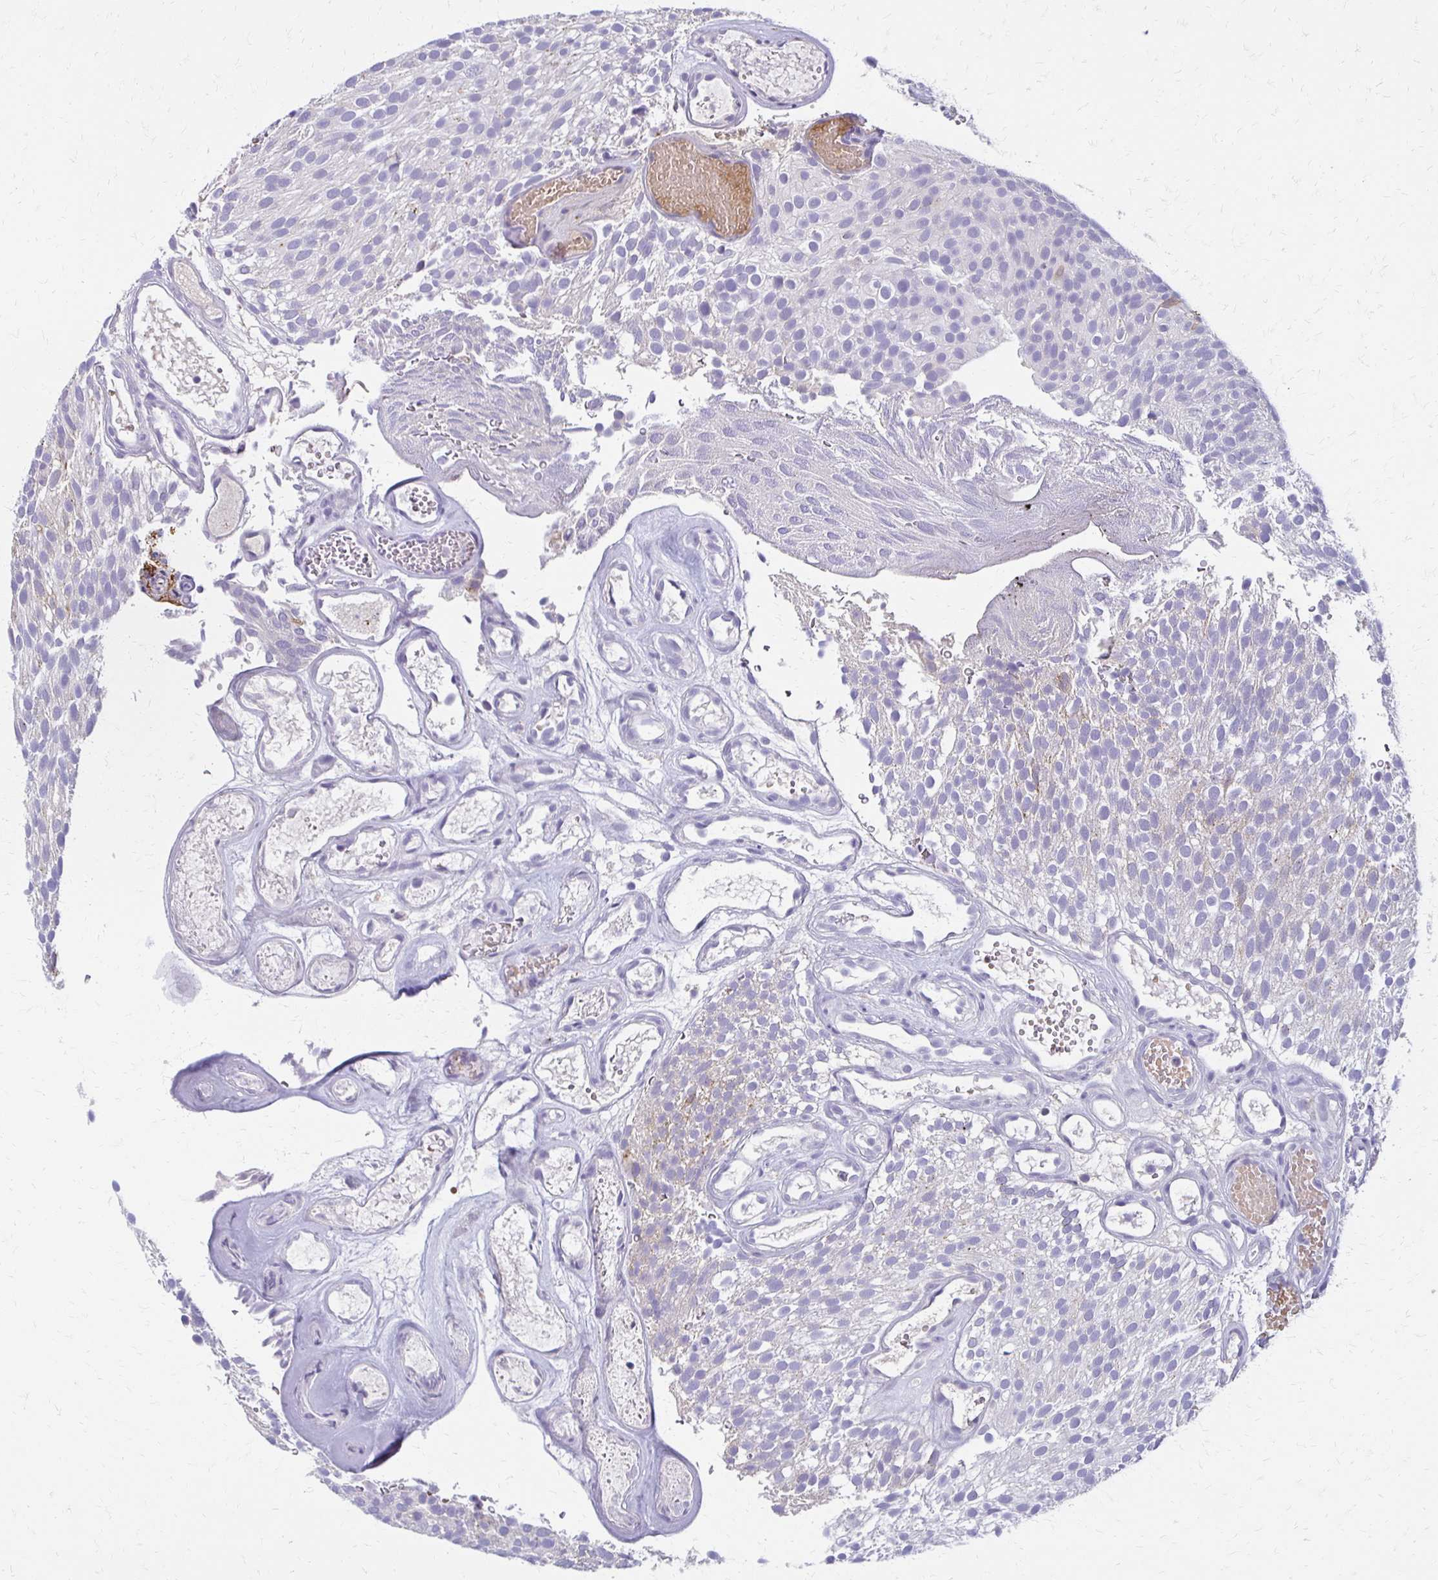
{"staining": {"intensity": "moderate", "quantity": "<25%", "location": "cytoplasmic/membranous"}, "tissue": "urothelial cancer", "cell_type": "Tumor cells", "image_type": "cancer", "snomed": [{"axis": "morphology", "description": "Urothelial carcinoma, Low grade"}, {"axis": "topography", "description": "Urinary bladder"}], "caption": "Human urothelial carcinoma (low-grade) stained with a brown dye displays moderate cytoplasmic/membranous positive positivity in about <25% of tumor cells.", "gene": "BBS12", "patient": {"sex": "male", "age": 78}}